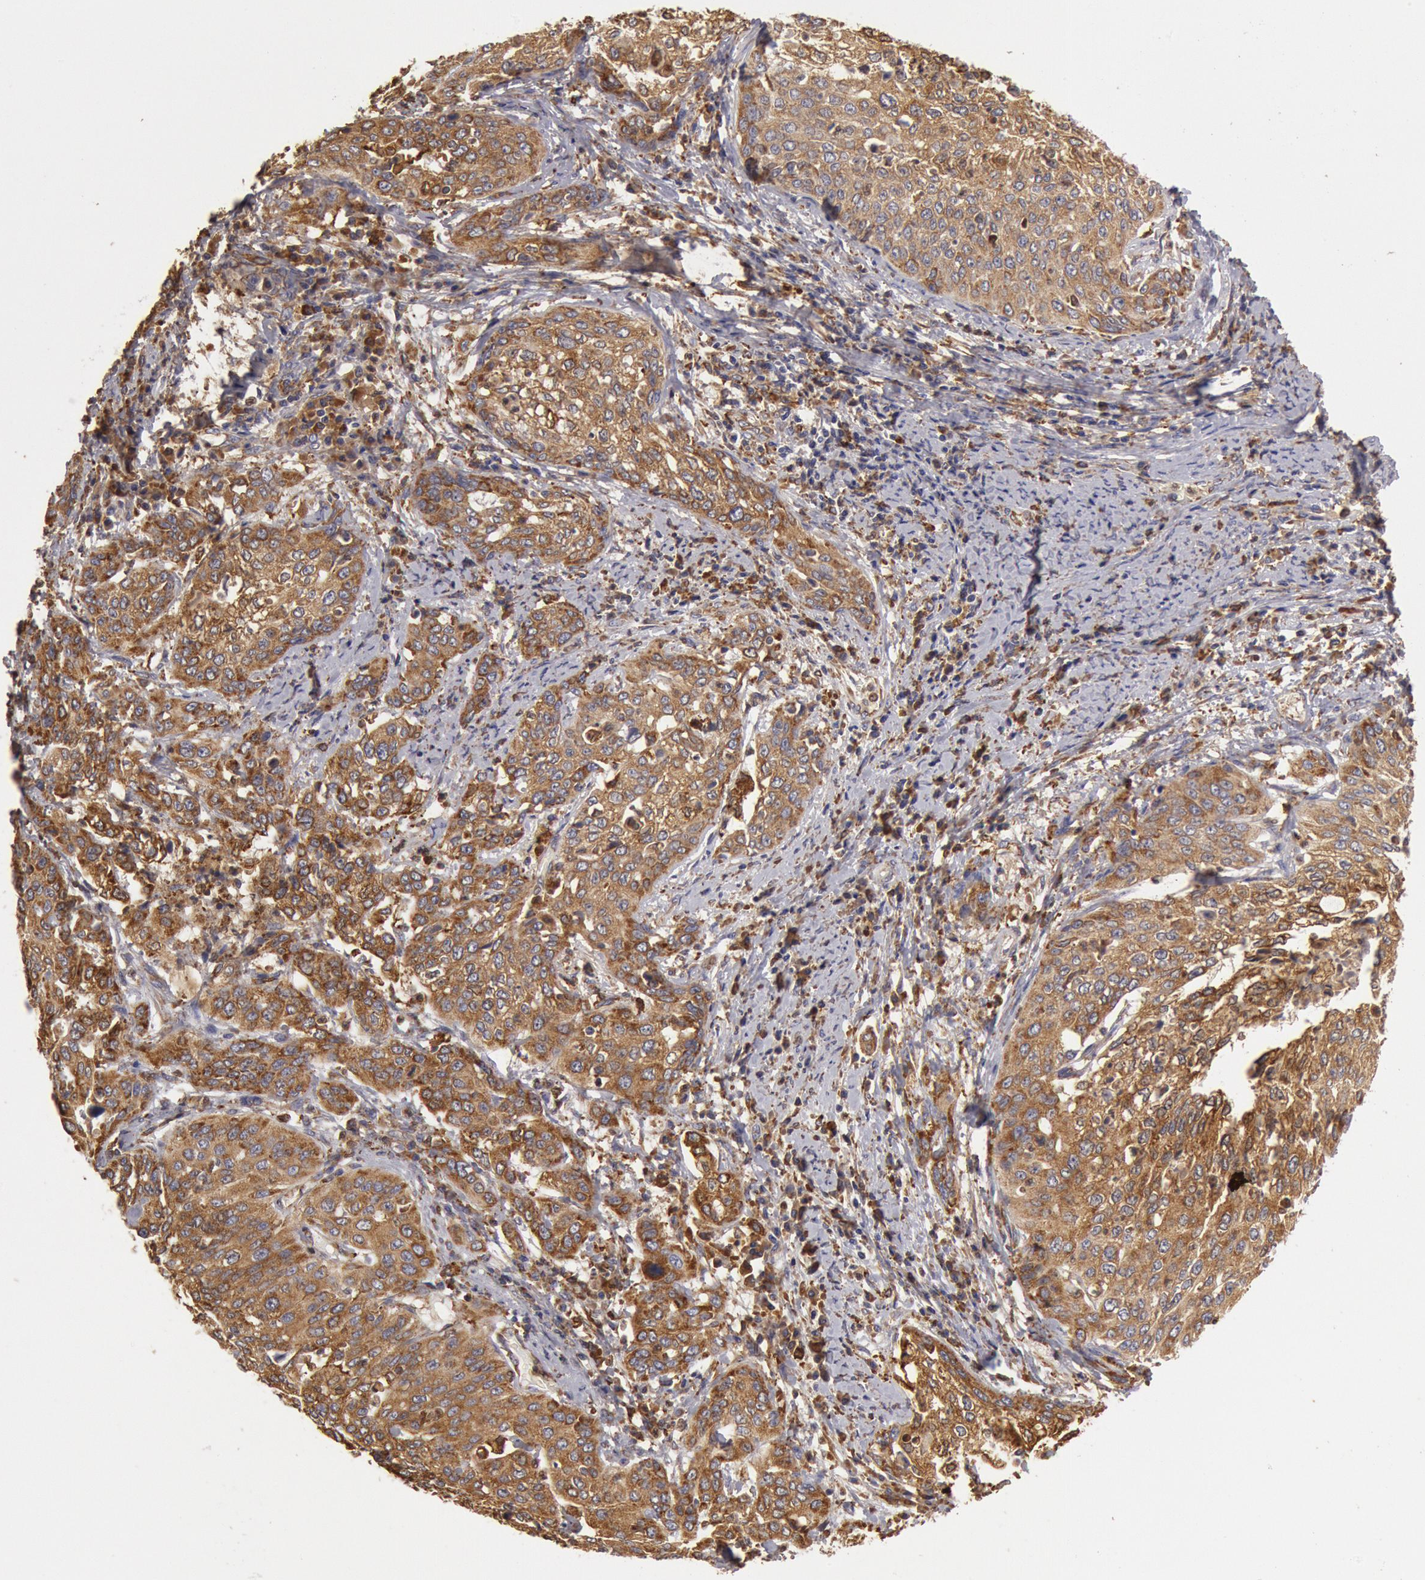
{"staining": {"intensity": "moderate", "quantity": ">75%", "location": "cytoplasmic/membranous"}, "tissue": "cervical cancer", "cell_type": "Tumor cells", "image_type": "cancer", "snomed": [{"axis": "morphology", "description": "Squamous cell carcinoma, NOS"}, {"axis": "topography", "description": "Cervix"}], "caption": "Cervical cancer (squamous cell carcinoma) was stained to show a protein in brown. There is medium levels of moderate cytoplasmic/membranous positivity in about >75% of tumor cells. (DAB IHC, brown staining for protein, blue staining for nuclei).", "gene": "ERP44", "patient": {"sex": "female", "age": 41}}